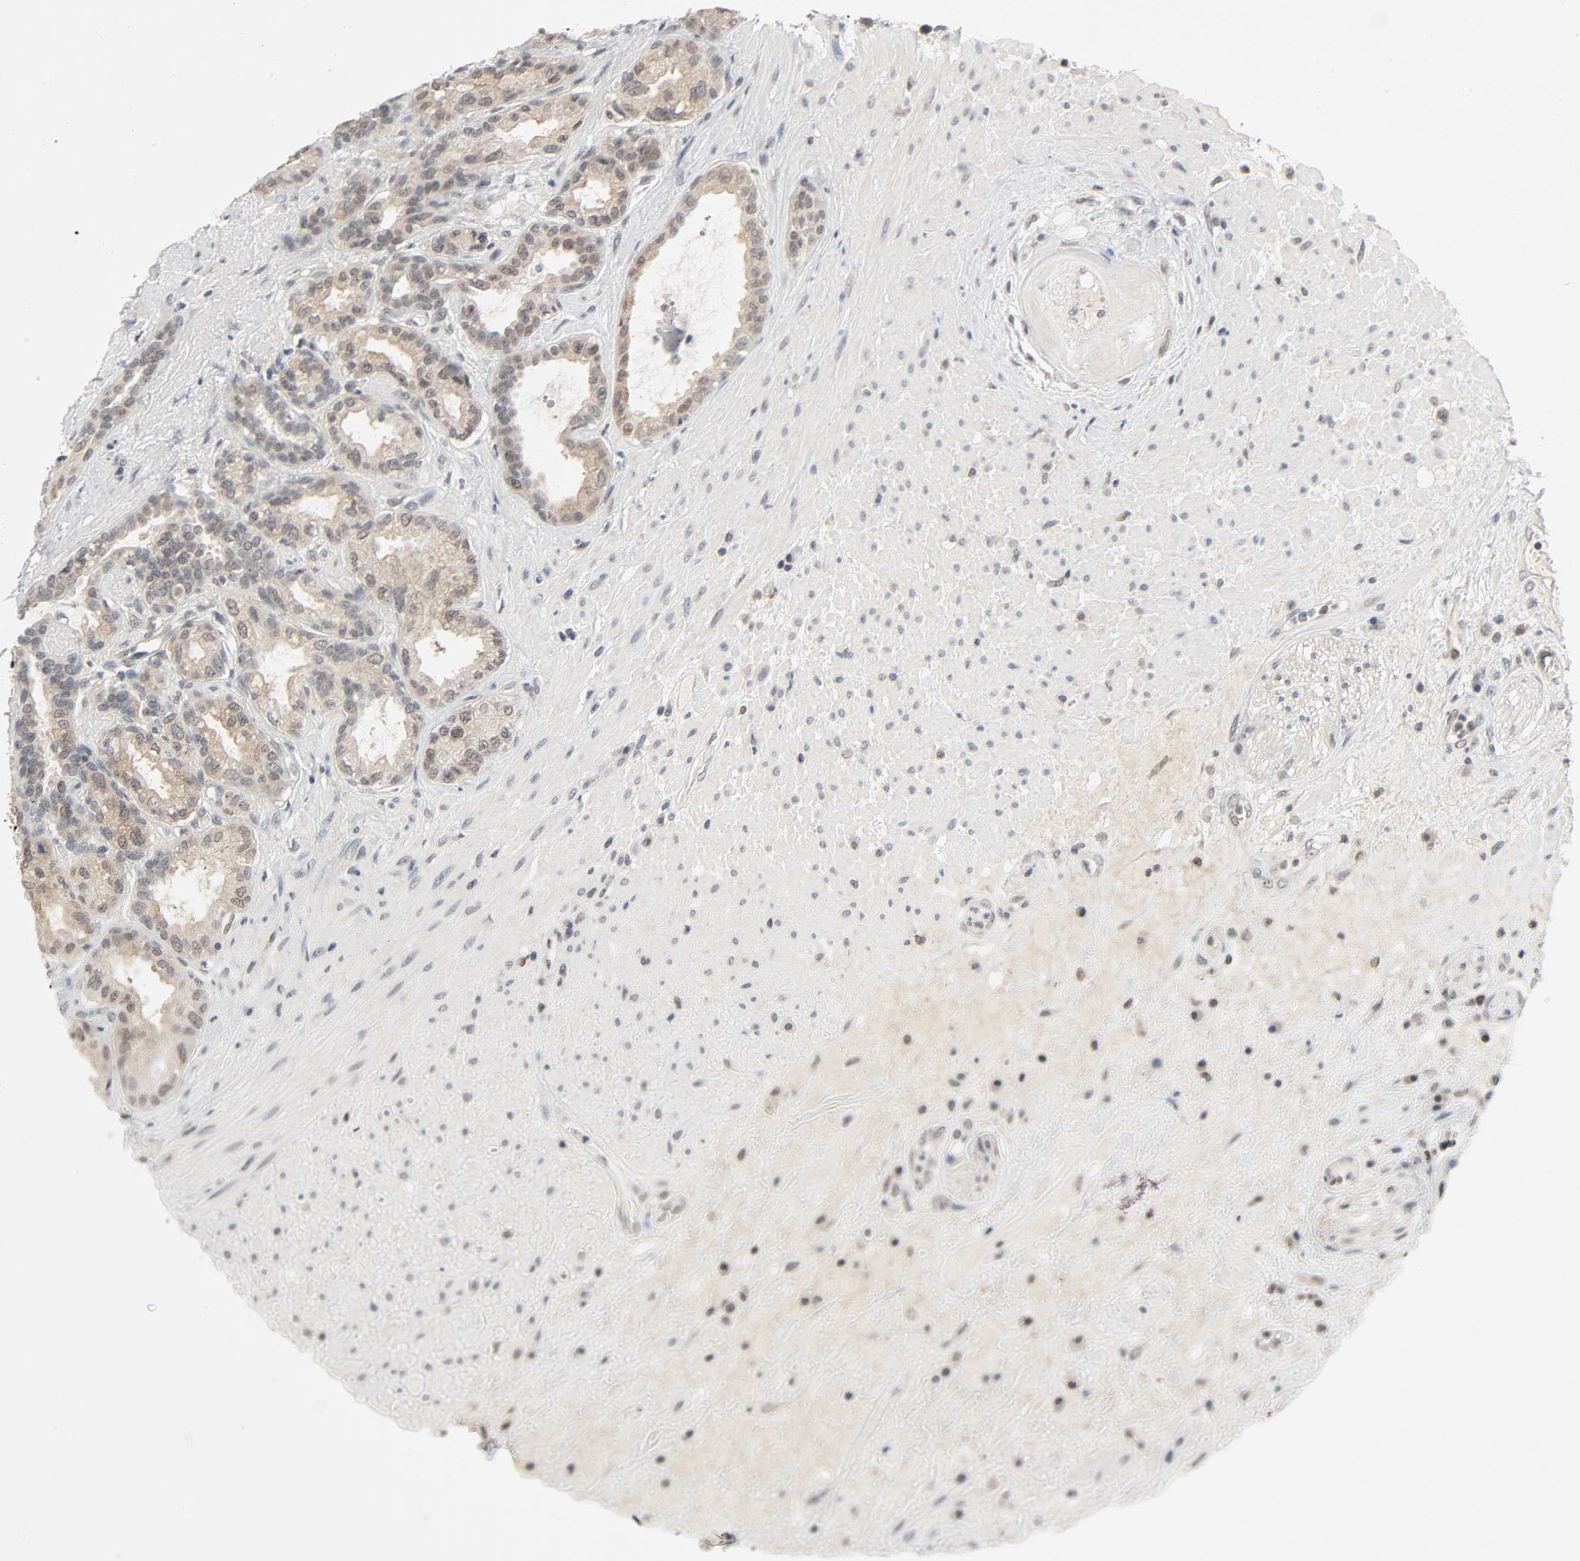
{"staining": {"intensity": "weak", "quantity": ">75%", "location": "cytoplasmic/membranous,nuclear"}, "tissue": "seminal vesicle", "cell_type": "Glandular cells", "image_type": "normal", "snomed": [{"axis": "morphology", "description": "Normal tissue, NOS"}, {"axis": "topography", "description": "Seminal veicle"}], "caption": "The immunohistochemical stain labels weak cytoplasmic/membranous,nuclear expression in glandular cells of normal seminal vesicle.", "gene": "MAPKAPK5", "patient": {"sex": "male", "age": 61}}